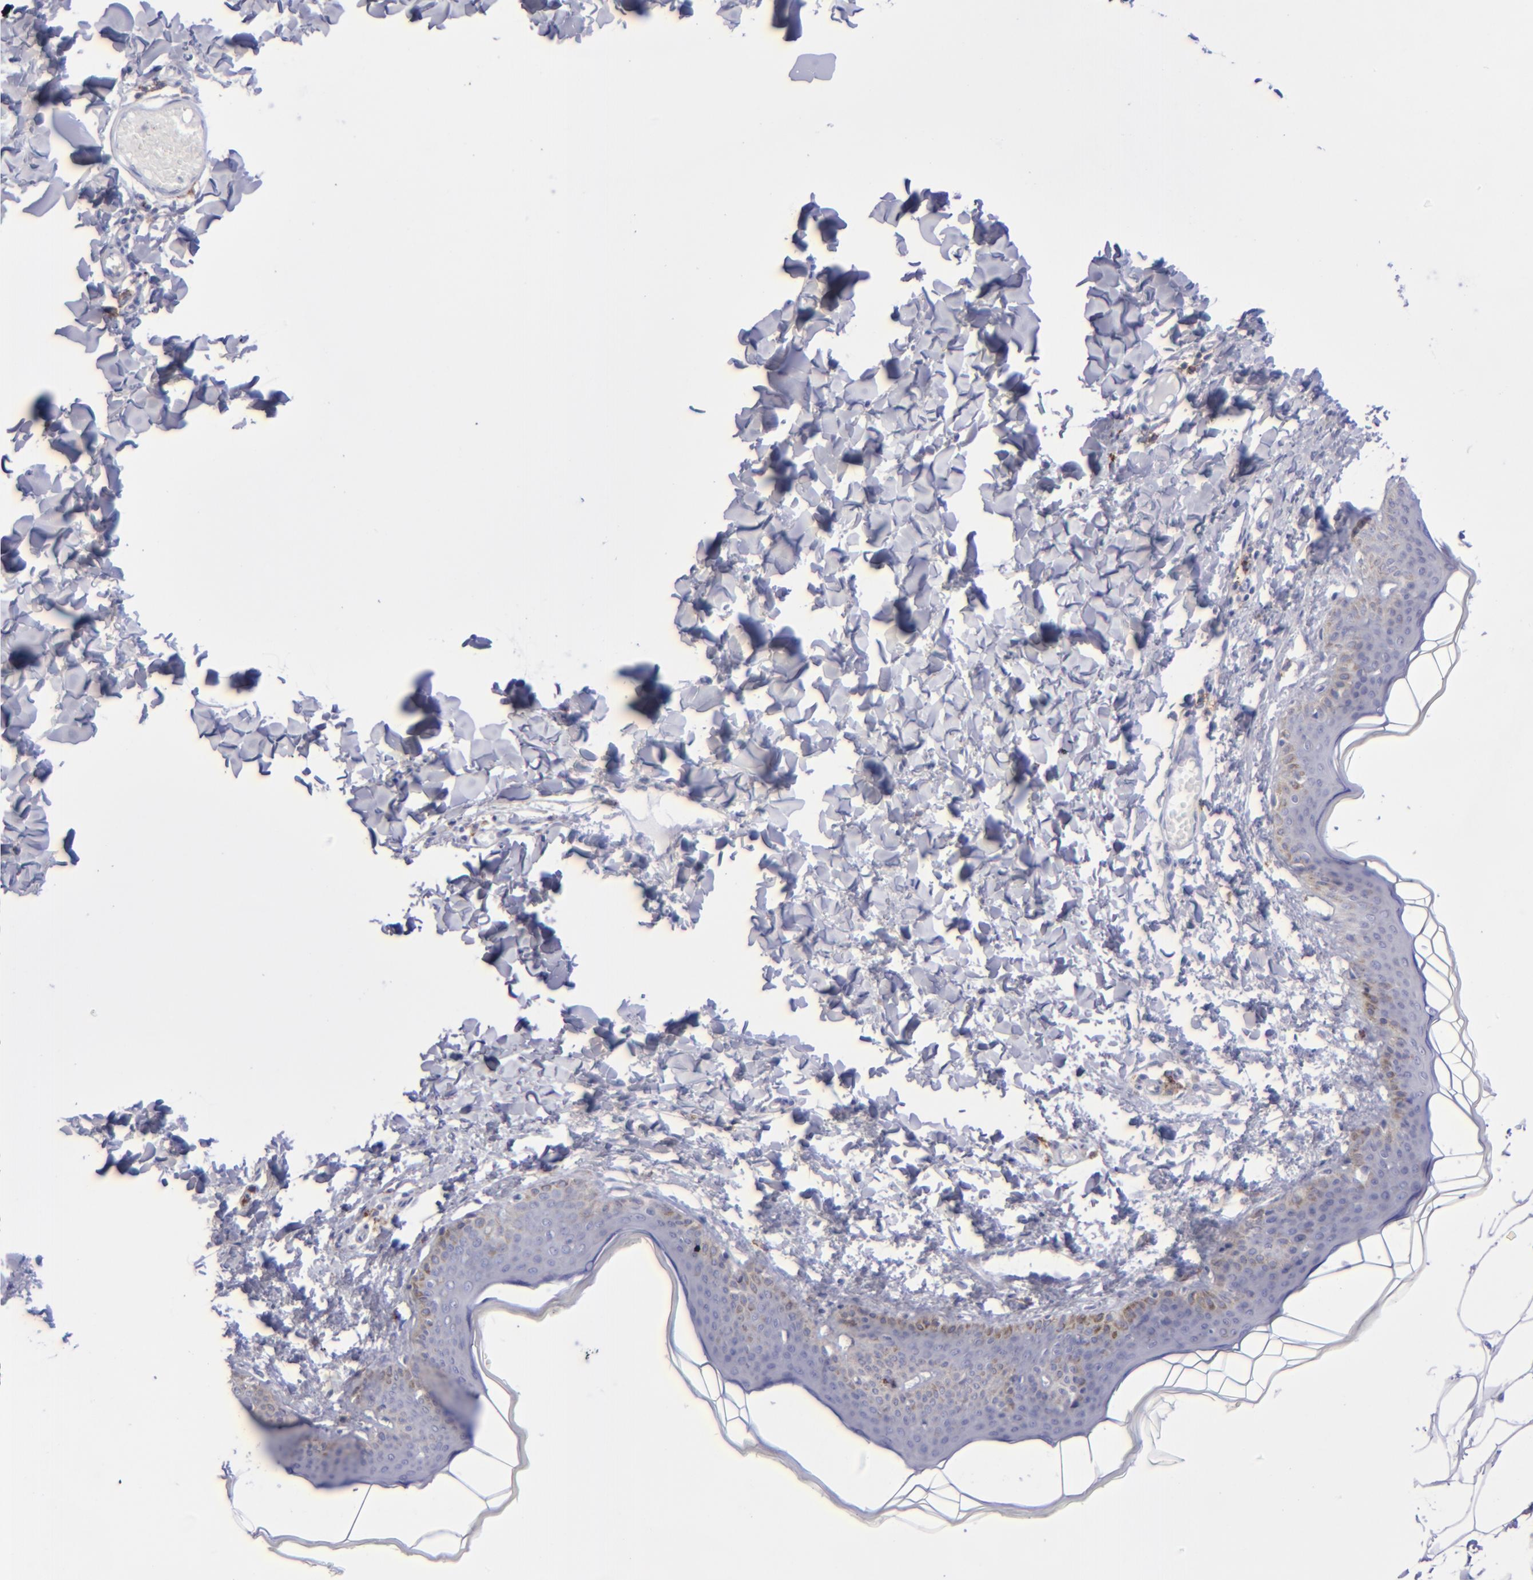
{"staining": {"intensity": "negative", "quantity": "none", "location": "none"}, "tissue": "skin", "cell_type": "Fibroblasts", "image_type": "normal", "snomed": [{"axis": "morphology", "description": "Normal tissue, NOS"}, {"axis": "topography", "description": "Skin"}], "caption": "The image shows no significant positivity in fibroblasts of skin. (DAB immunohistochemistry with hematoxylin counter stain).", "gene": "SELPLG", "patient": {"sex": "female", "age": 17}}